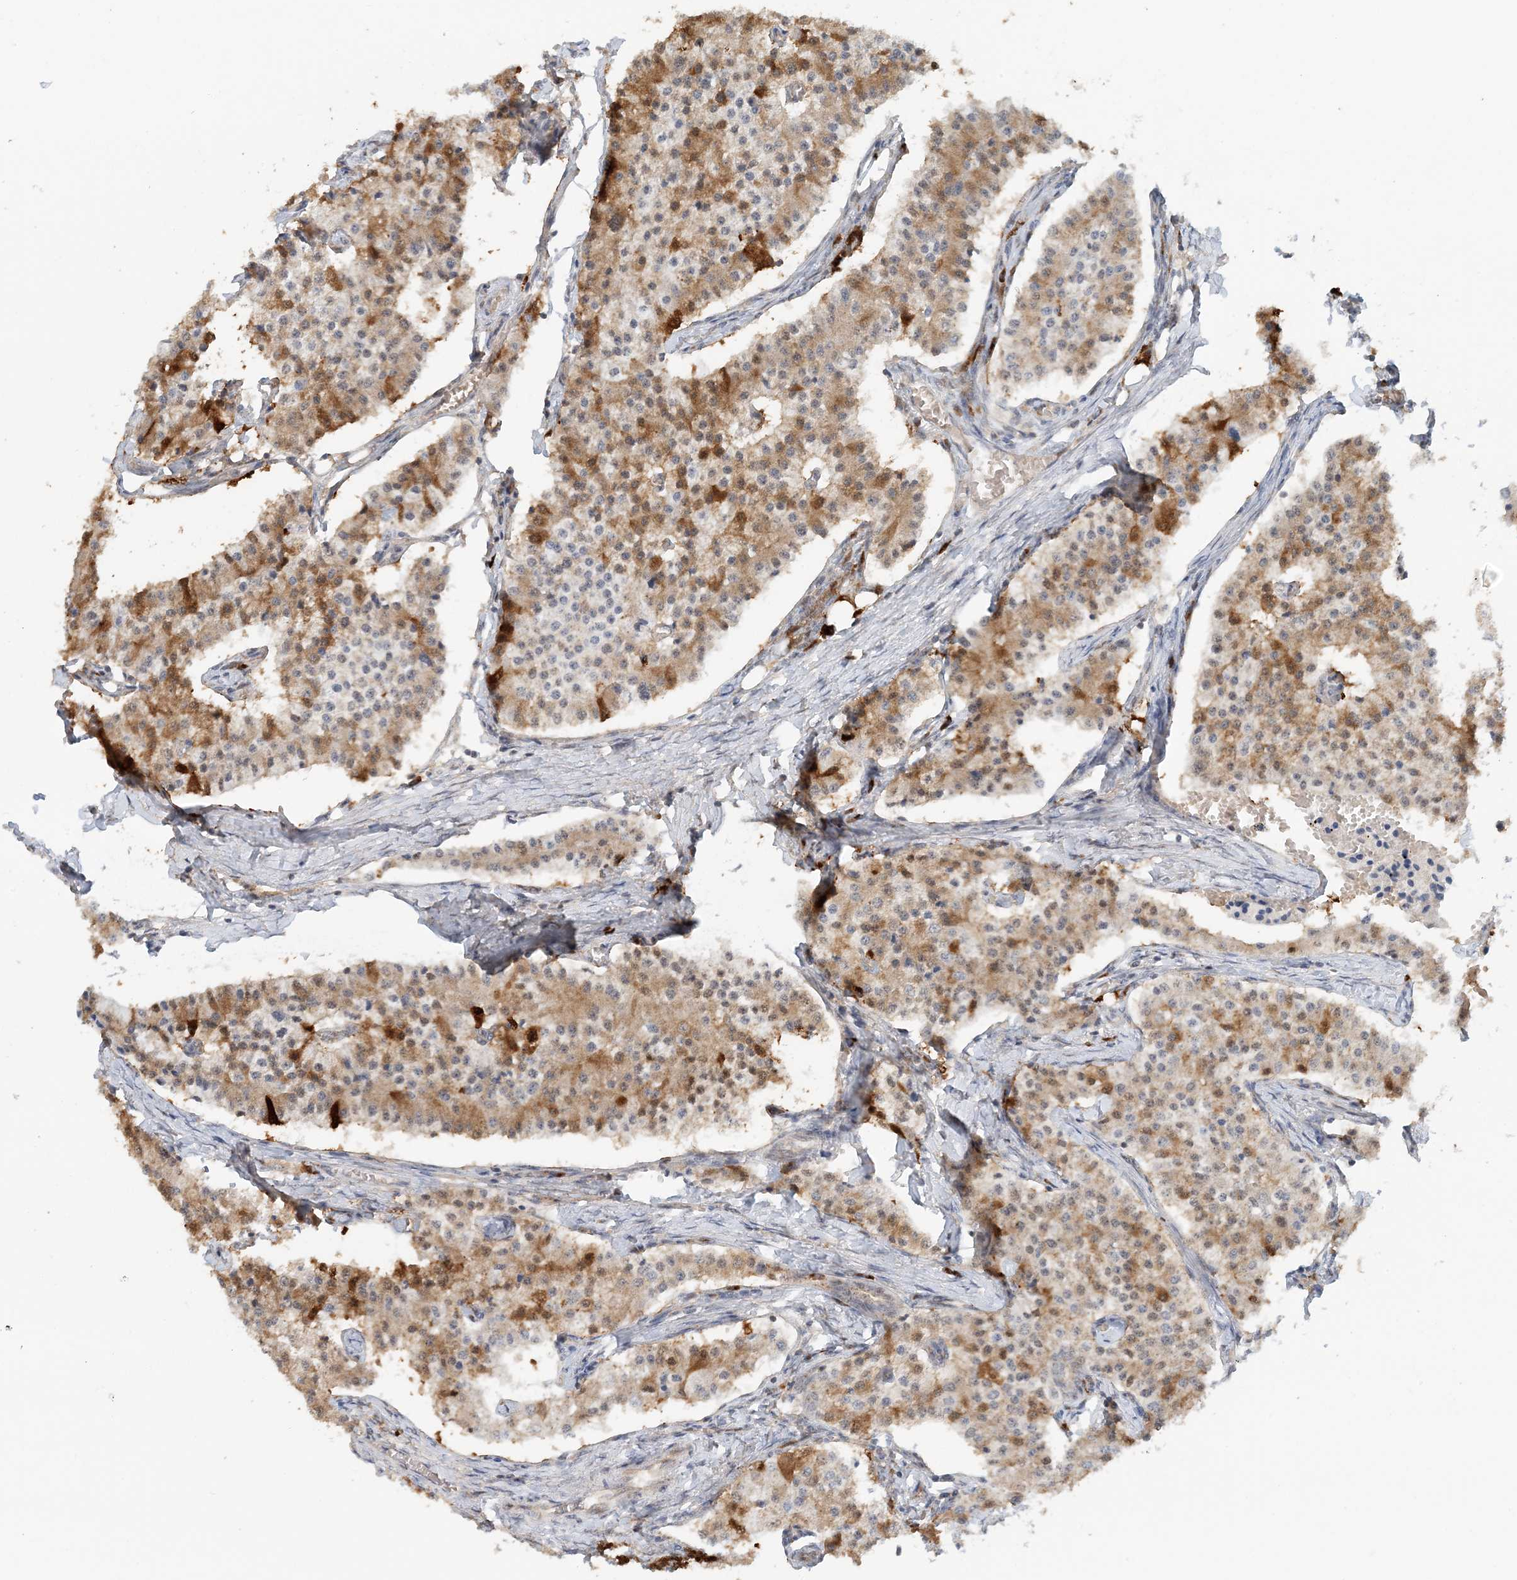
{"staining": {"intensity": "moderate", "quantity": ">75%", "location": "cytoplasmic/membranous"}, "tissue": "carcinoid", "cell_type": "Tumor cells", "image_type": "cancer", "snomed": [{"axis": "morphology", "description": "Carcinoid, malignant, NOS"}, {"axis": "topography", "description": "Colon"}], "caption": "DAB immunohistochemical staining of human carcinoid shows moderate cytoplasmic/membranous protein staining in approximately >75% of tumor cells.", "gene": "ZCCHC4", "patient": {"sex": "female", "age": 52}}